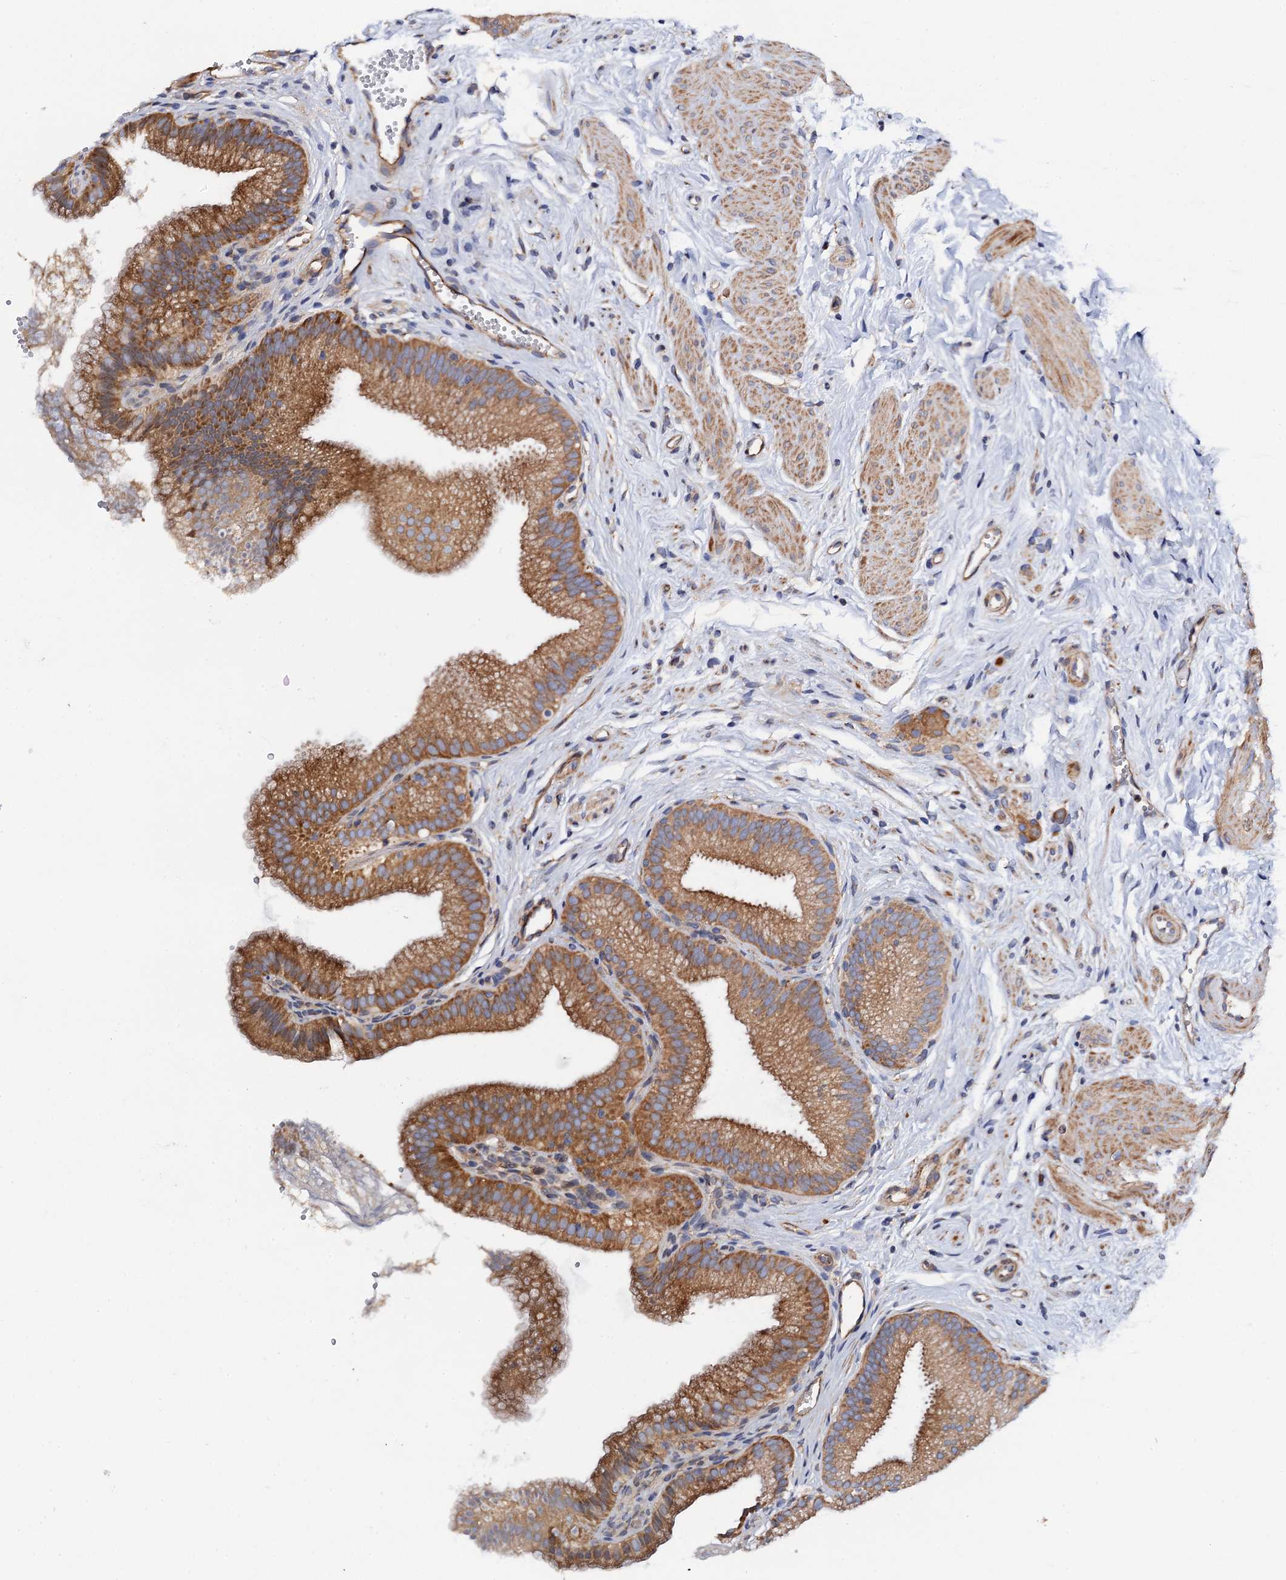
{"staining": {"intensity": "moderate", "quantity": ">75%", "location": "cytoplasmic/membranous"}, "tissue": "gallbladder", "cell_type": "Glandular cells", "image_type": "normal", "snomed": [{"axis": "morphology", "description": "Normal tissue, NOS"}, {"axis": "topography", "description": "Gallbladder"}, {"axis": "topography", "description": "Peripheral nerve tissue"}], "caption": "Glandular cells show medium levels of moderate cytoplasmic/membranous expression in approximately >75% of cells in unremarkable human gallbladder. Ihc stains the protein in brown and the nuclei are stained blue.", "gene": "MRPL48", "patient": {"sex": "male", "age": 38}}